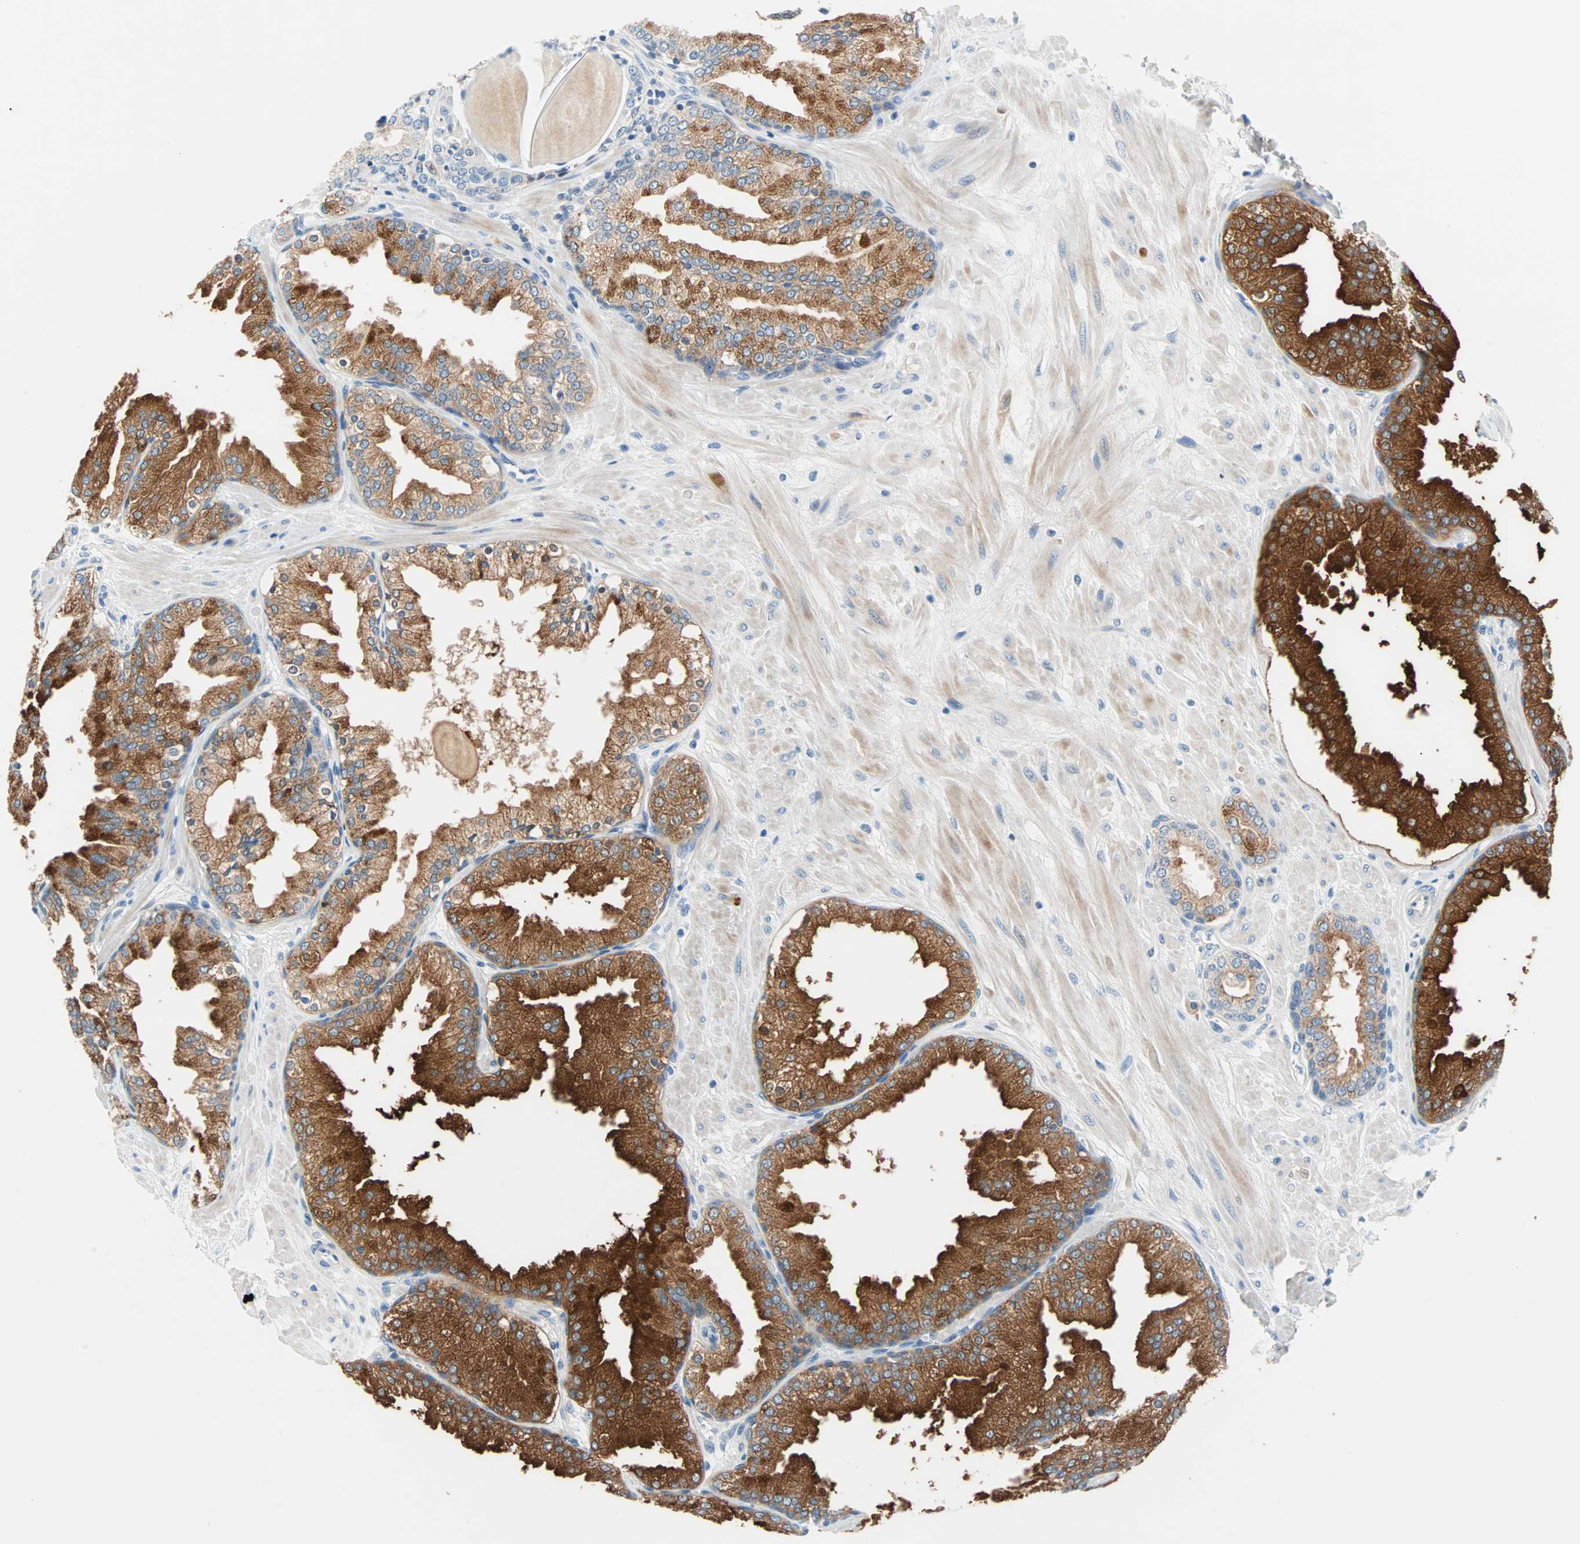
{"staining": {"intensity": "strong", "quantity": ">75%", "location": "cytoplasmic/membranous"}, "tissue": "prostate", "cell_type": "Glandular cells", "image_type": "normal", "snomed": [{"axis": "morphology", "description": "Normal tissue, NOS"}, {"axis": "topography", "description": "Prostate"}], "caption": "An image of prostate stained for a protein reveals strong cytoplasmic/membranous brown staining in glandular cells. (DAB (3,3'-diaminobenzidine) IHC, brown staining for protein, blue staining for nuclei).", "gene": "TMEM163", "patient": {"sex": "male", "age": 51}}